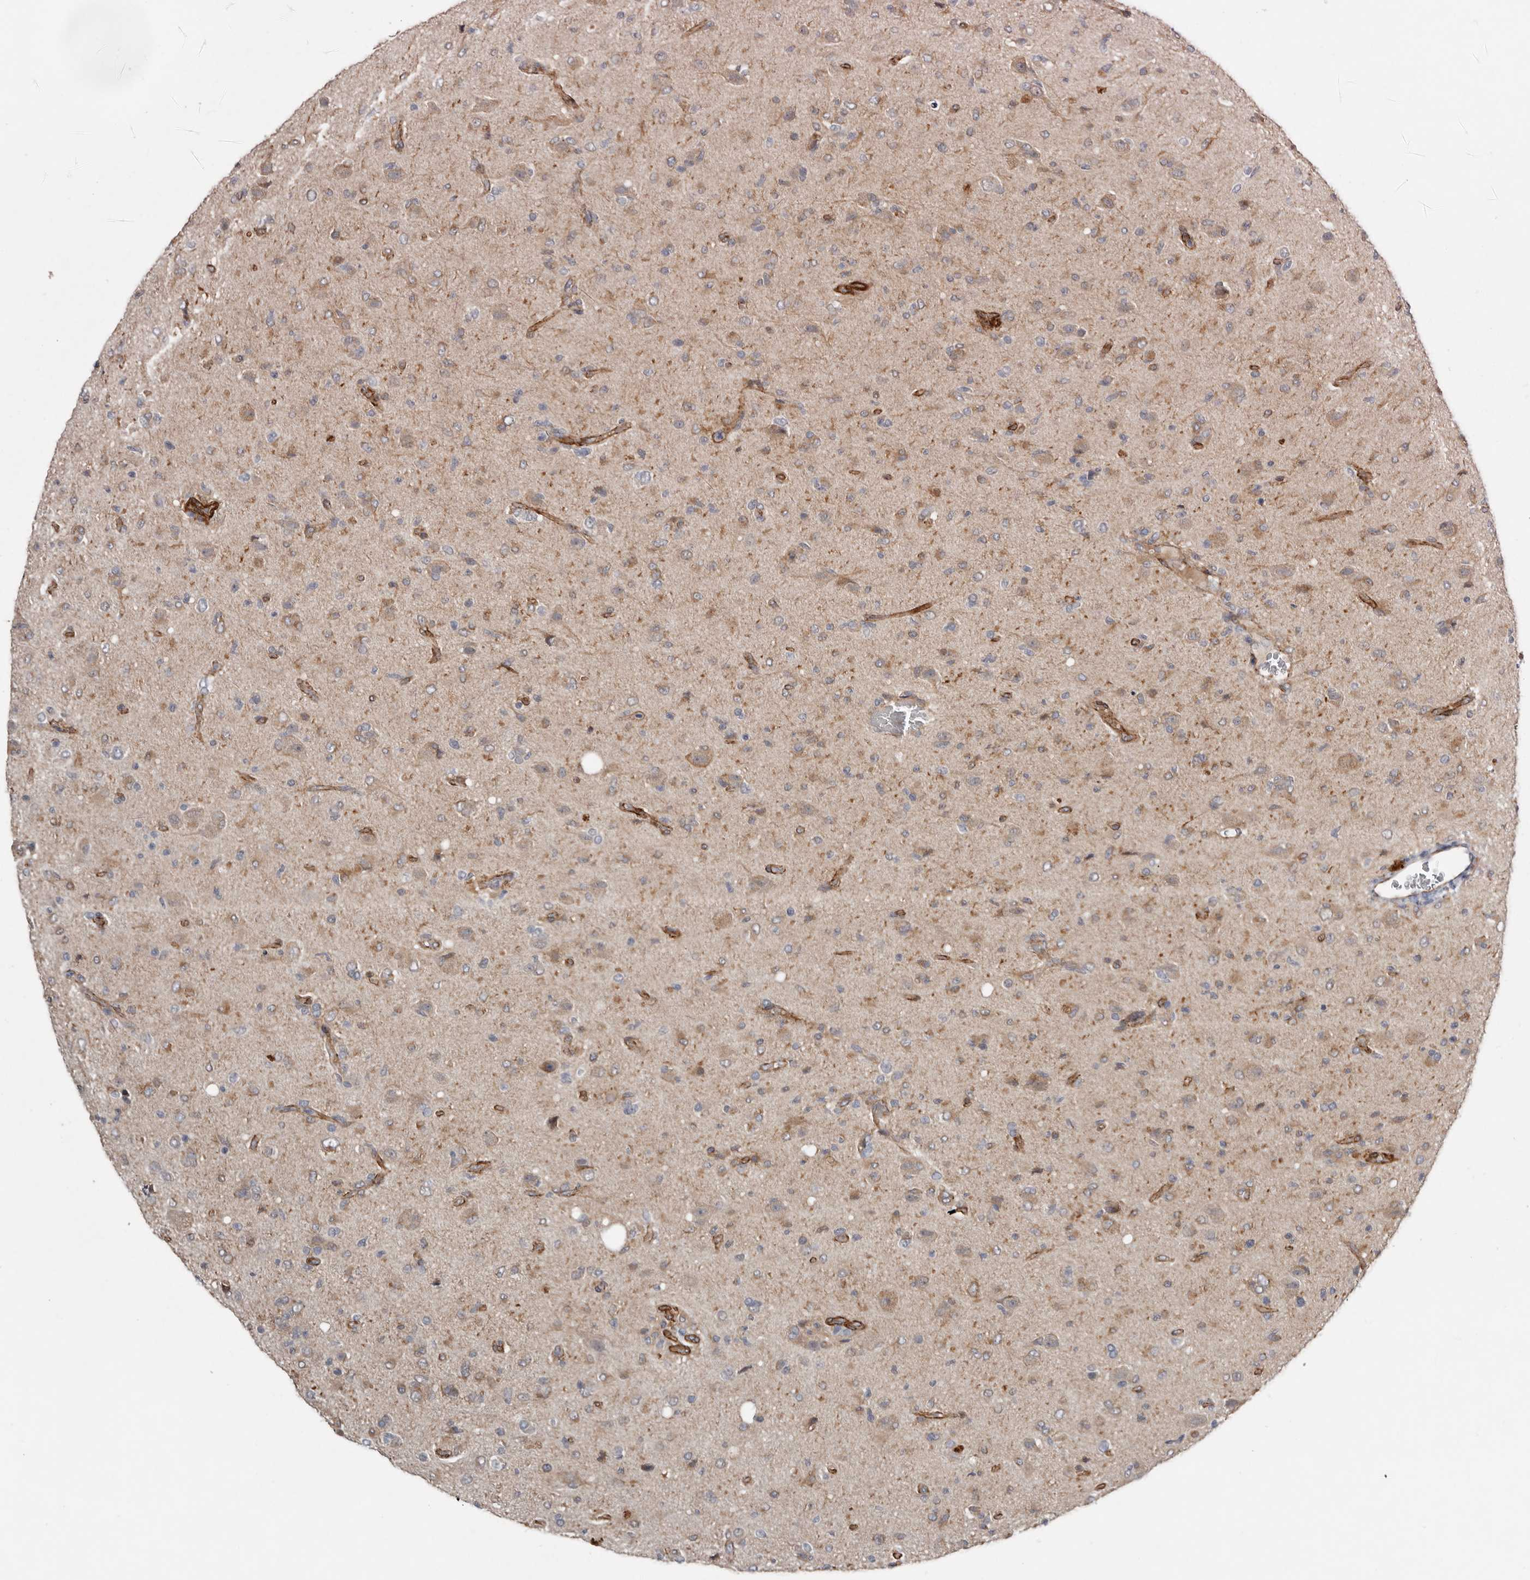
{"staining": {"intensity": "weak", "quantity": ">75%", "location": "cytoplasmic/membranous"}, "tissue": "glioma", "cell_type": "Tumor cells", "image_type": "cancer", "snomed": [{"axis": "morphology", "description": "Glioma, malignant, High grade"}, {"axis": "topography", "description": "Brain"}], "caption": "Immunohistochemistry (DAB (3,3'-diaminobenzidine)) staining of human malignant glioma (high-grade) exhibits weak cytoplasmic/membranous protein positivity in about >75% of tumor cells. (IHC, brightfield microscopy, high magnification).", "gene": "RANBP17", "patient": {"sex": "female", "age": 57}}